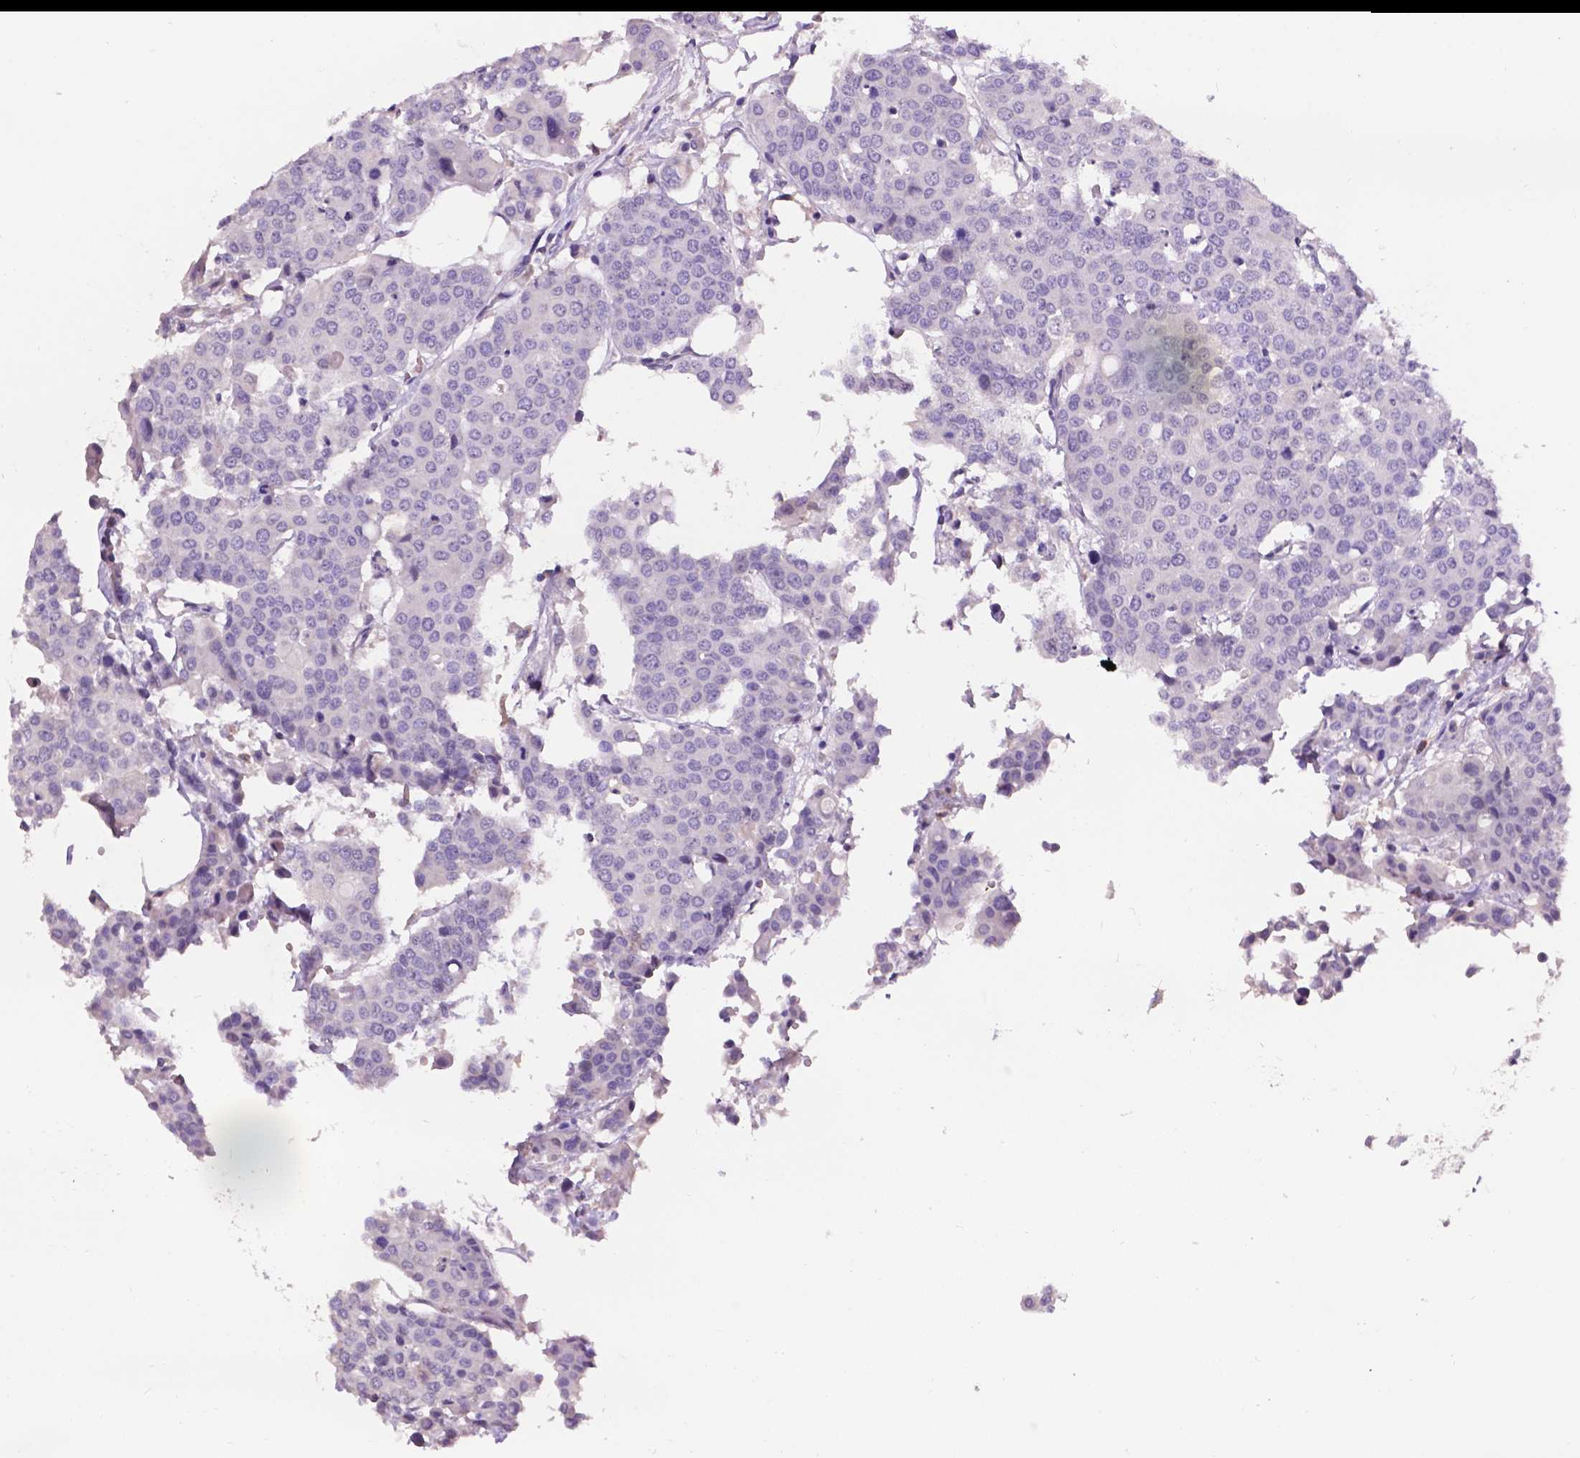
{"staining": {"intensity": "negative", "quantity": "none", "location": "none"}, "tissue": "carcinoid", "cell_type": "Tumor cells", "image_type": "cancer", "snomed": [{"axis": "morphology", "description": "Carcinoid, malignant, NOS"}, {"axis": "topography", "description": "Colon"}], "caption": "Immunohistochemistry (IHC) micrograph of neoplastic tissue: human carcinoid stained with DAB shows no significant protein positivity in tumor cells.", "gene": "PLSCR1", "patient": {"sex": "male", "age": 81}}